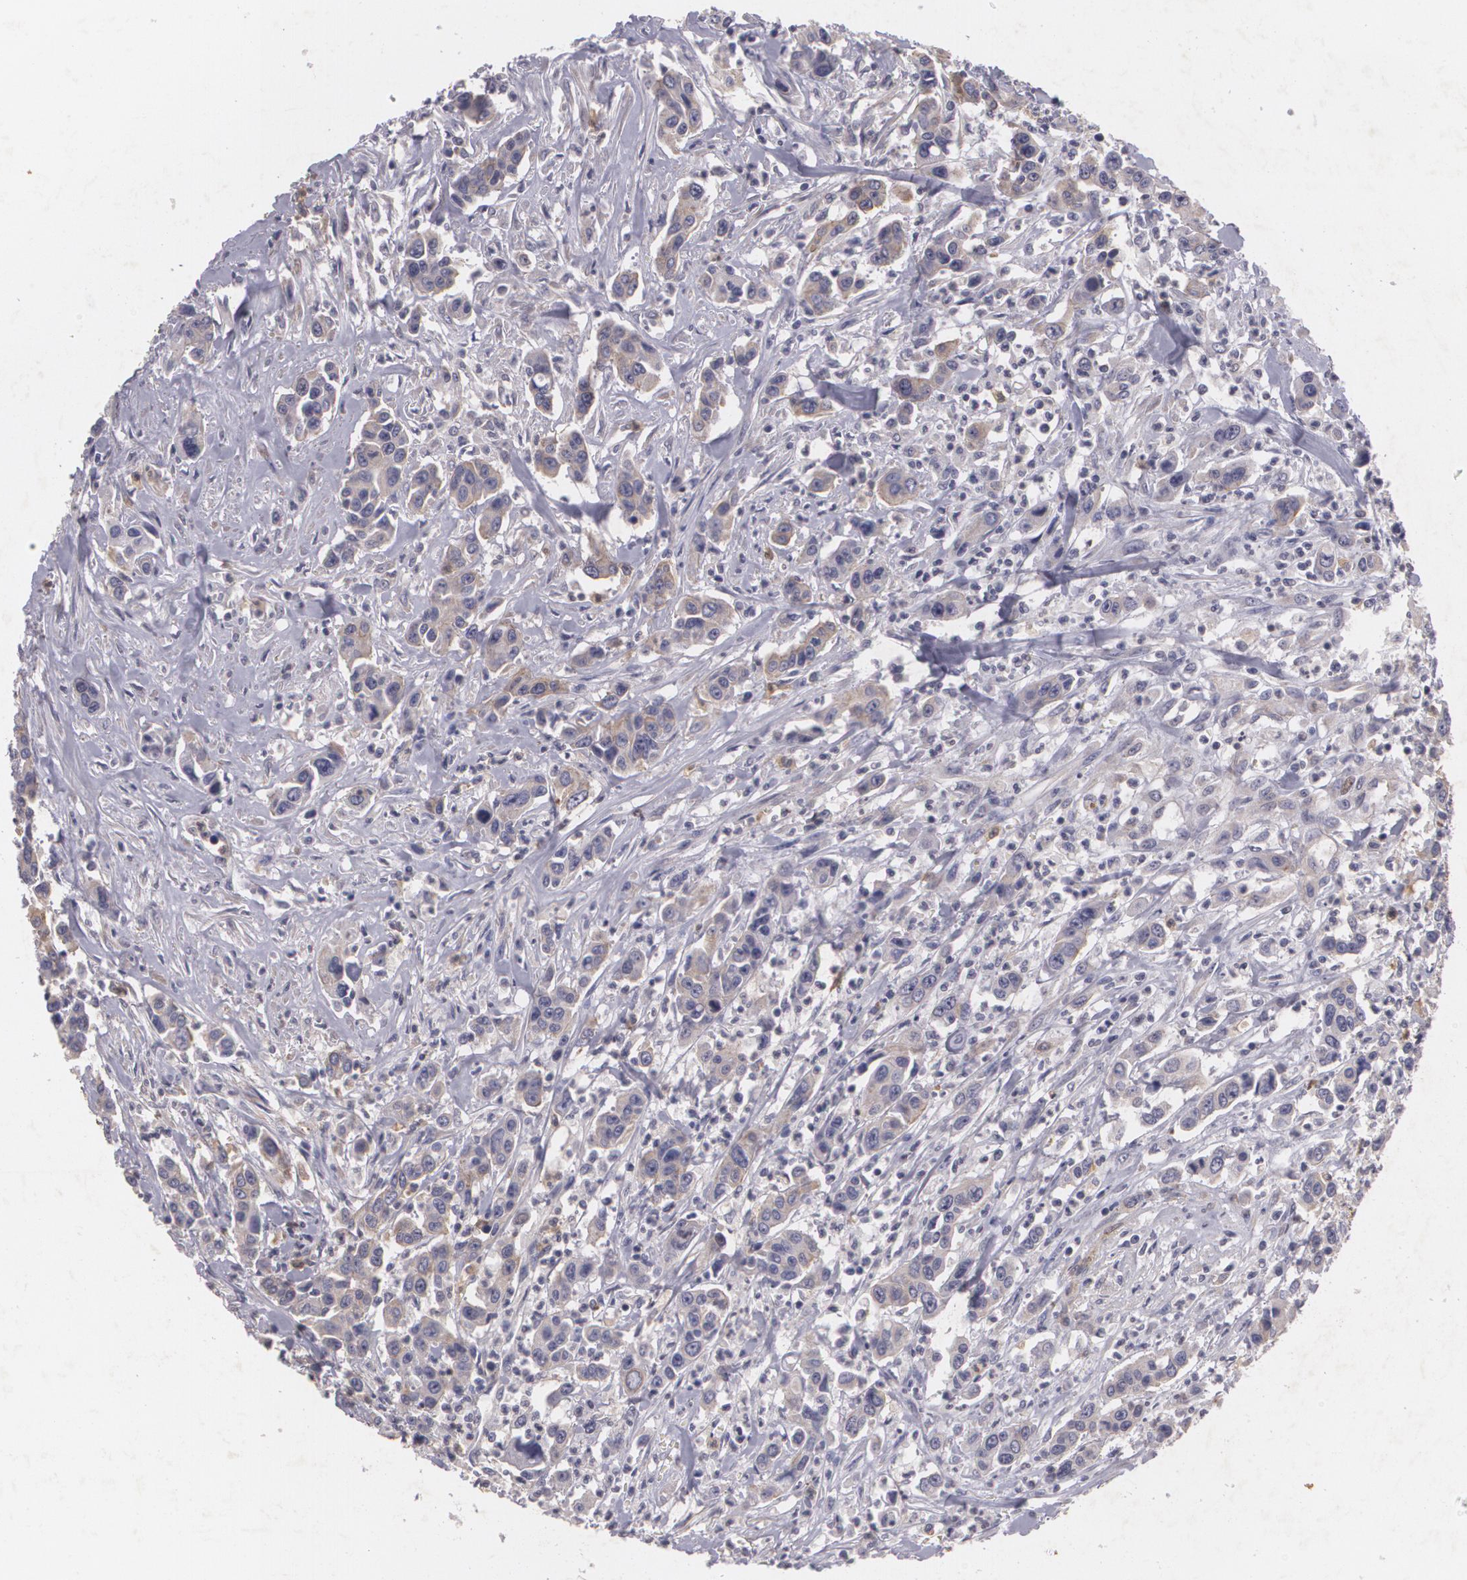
{"staining": {"intensity": "weak", "quantity": ">75%", "location": "cytoplasmic/membranous"}, "tissue": "urothelial cancer", "cell_type": "Tumor cells", "image_type": "cancer", "snomed": [{"axis": "morphology", "description": "Urothelial carcinoma, High grade"}, {"axis": "topography", "description": "Urinary bladder"}], "caption": "A low amount of weak cytoplasmic/membranous expression is identified in approximately >75% of tumor cells in urothelial cancer tissue.", "gene": "KCNA4", "patient": {"sex": "male", "age": 86}}